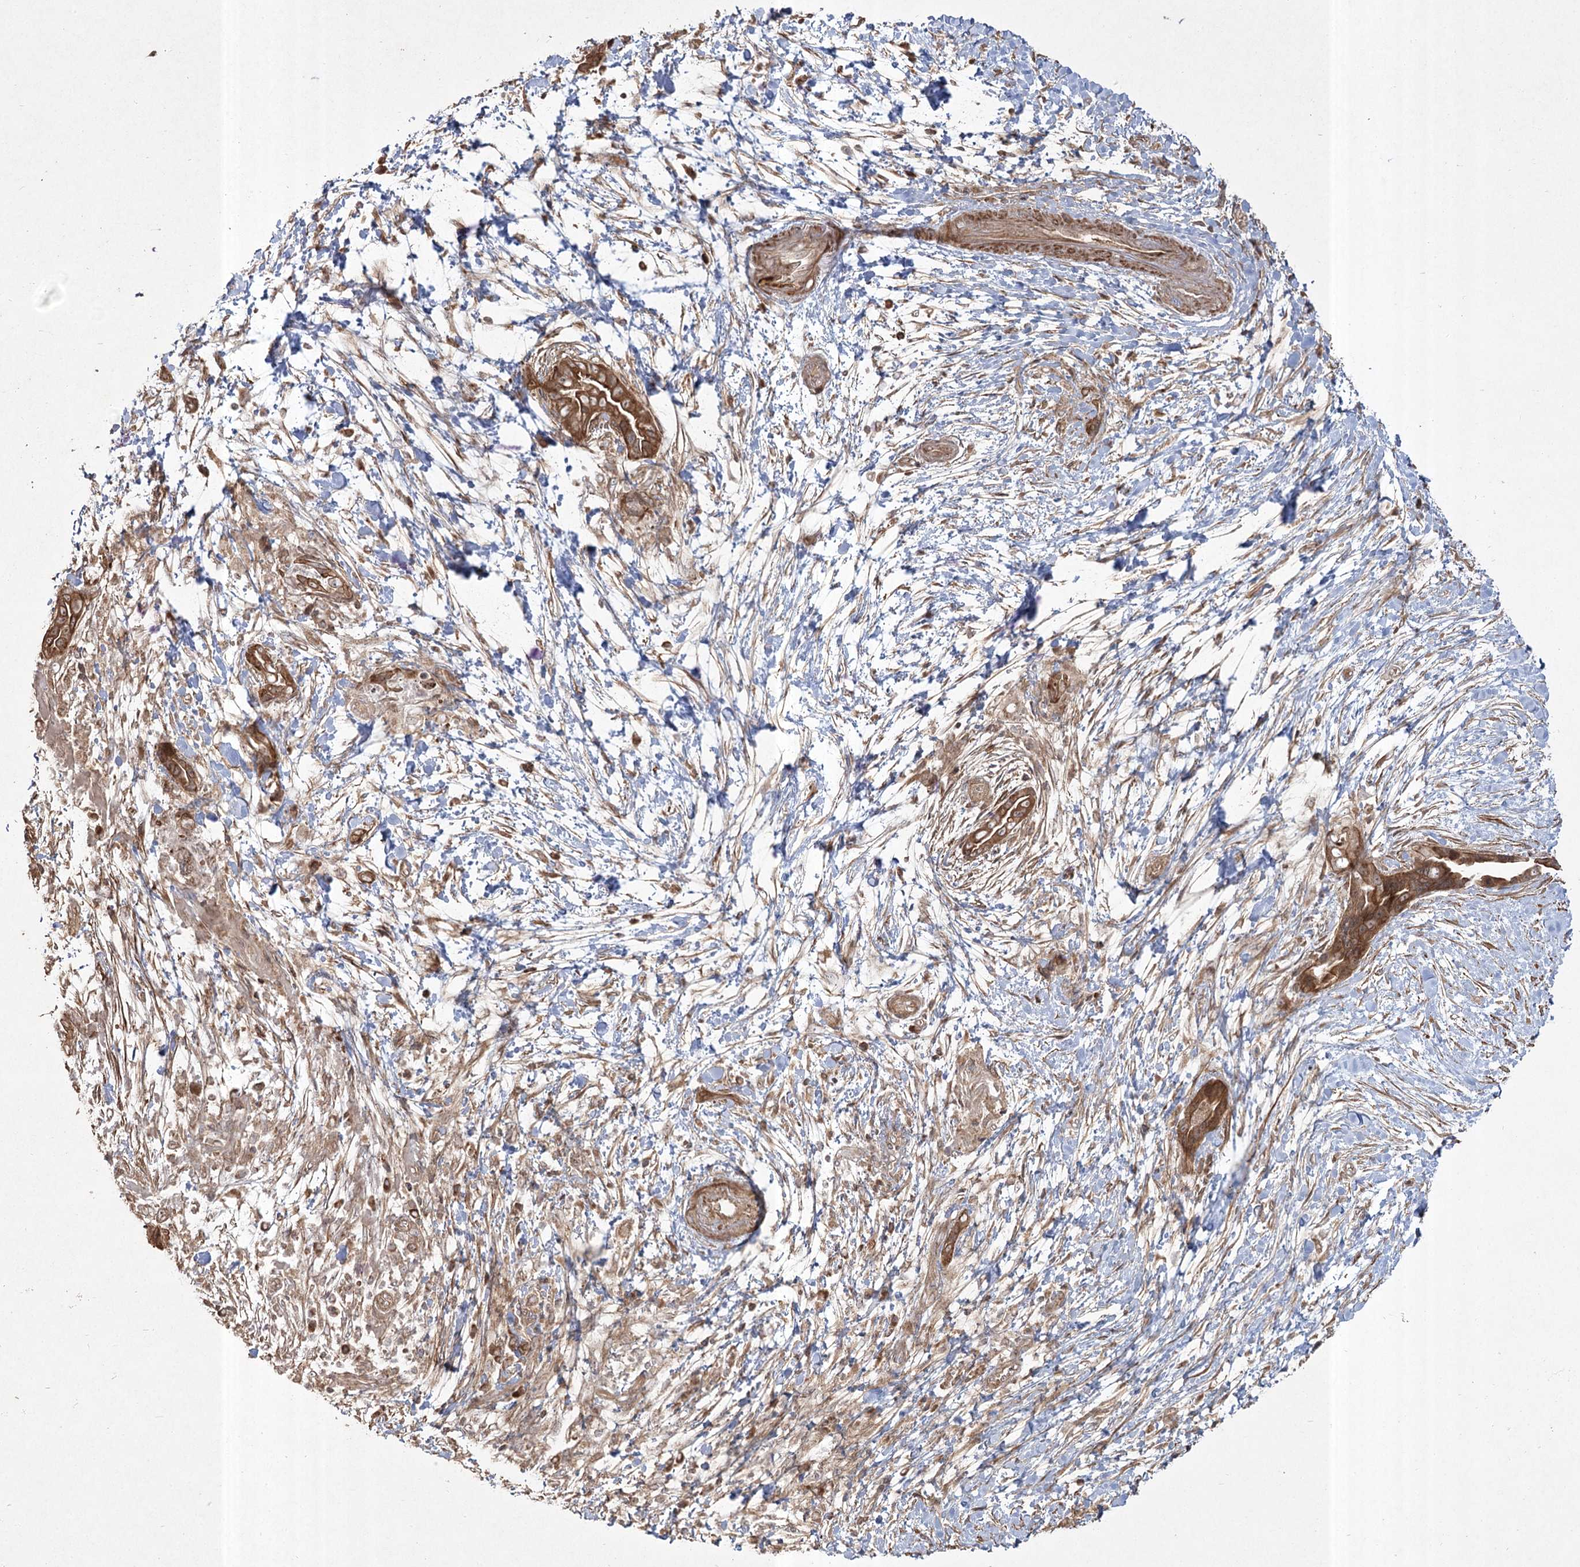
{"staining": {"intensity": "strong", "quantity": ">75%", "location": "cytoplasmic/membranous"}, "tissue": "pancreatic cancer", "cell_type": "Tumor cells", "image_type": "cancer", "snomed": [{"axis": "morphology", "description": "Adenocarcinoma, NOS"}, {"axis": "topography", "description": "Pancreas"}], "caption": "This is an image of IHC staining of pancreatic adenocarcinoma, which shows strong staining in the cytoplasmic/membranous of tumor cells.", "gene": "CPLANE1", "patient": {"sex": "male", "age": 75}}